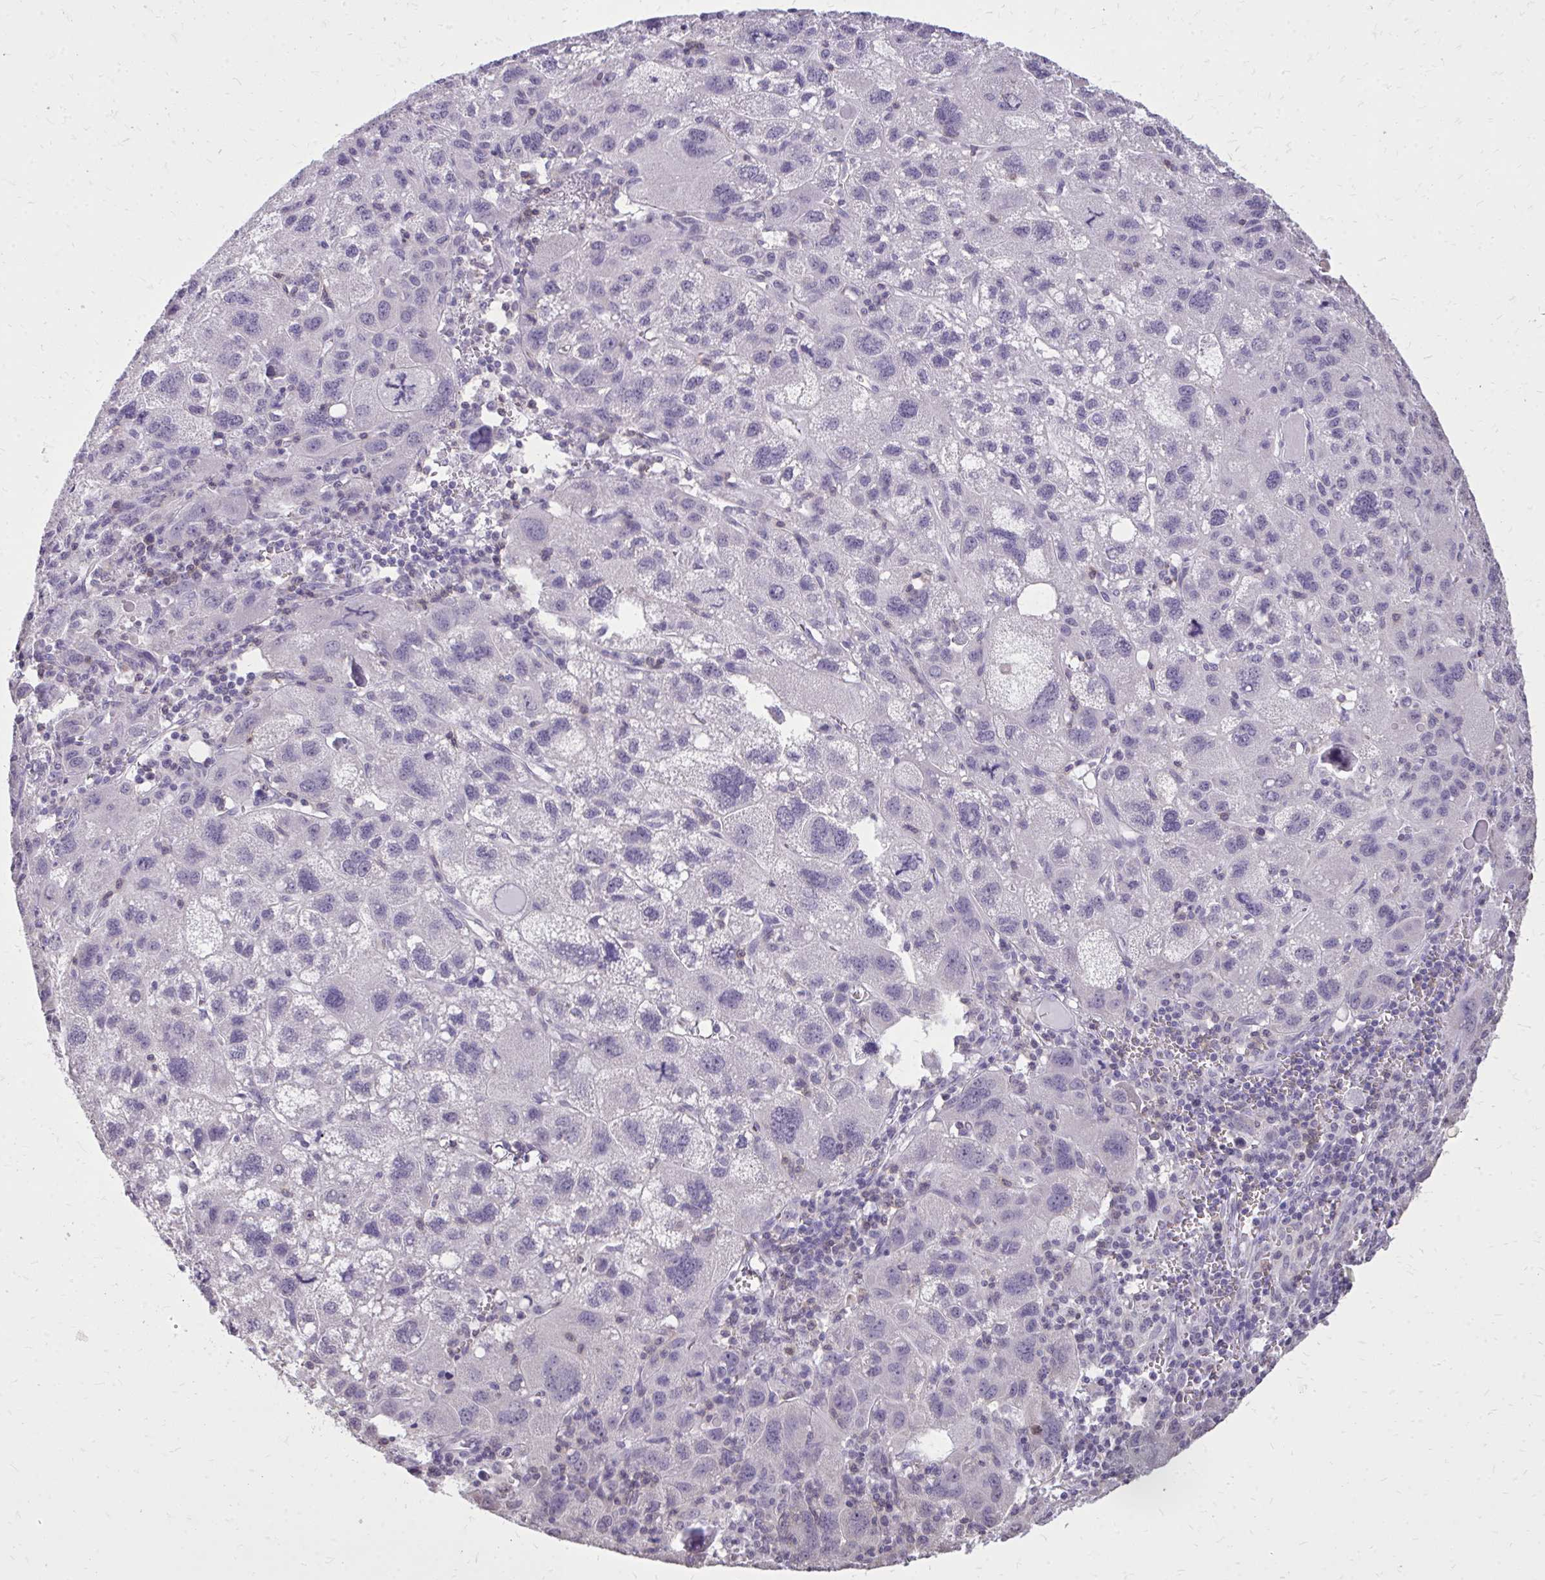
{"staining": {"intensity": "negative", "quantity": "none", "location": "none"}, "tissue": "liver cancer", "cell_type": "Tumor cells", "image_type": "cancer", "snomed": [{"axis": "morphology", "description": "Carcinoma, Hepatocellular, NOS"}, {"axis": "topography", "description": "Liver"}], "caption": "IHC histopathology image of human liver cancer stained for a protein (brown), which reveals no expression in tumor cells. The staining was performed using DAB (3,3'-diaminobenzidine) to visualize the protein expression in brown, while the nuclei were stained in blue with hematoxylin (Magnification: 20x).", "gene": "AKAP5", "patient": {"sex": "female", "age": 77}}